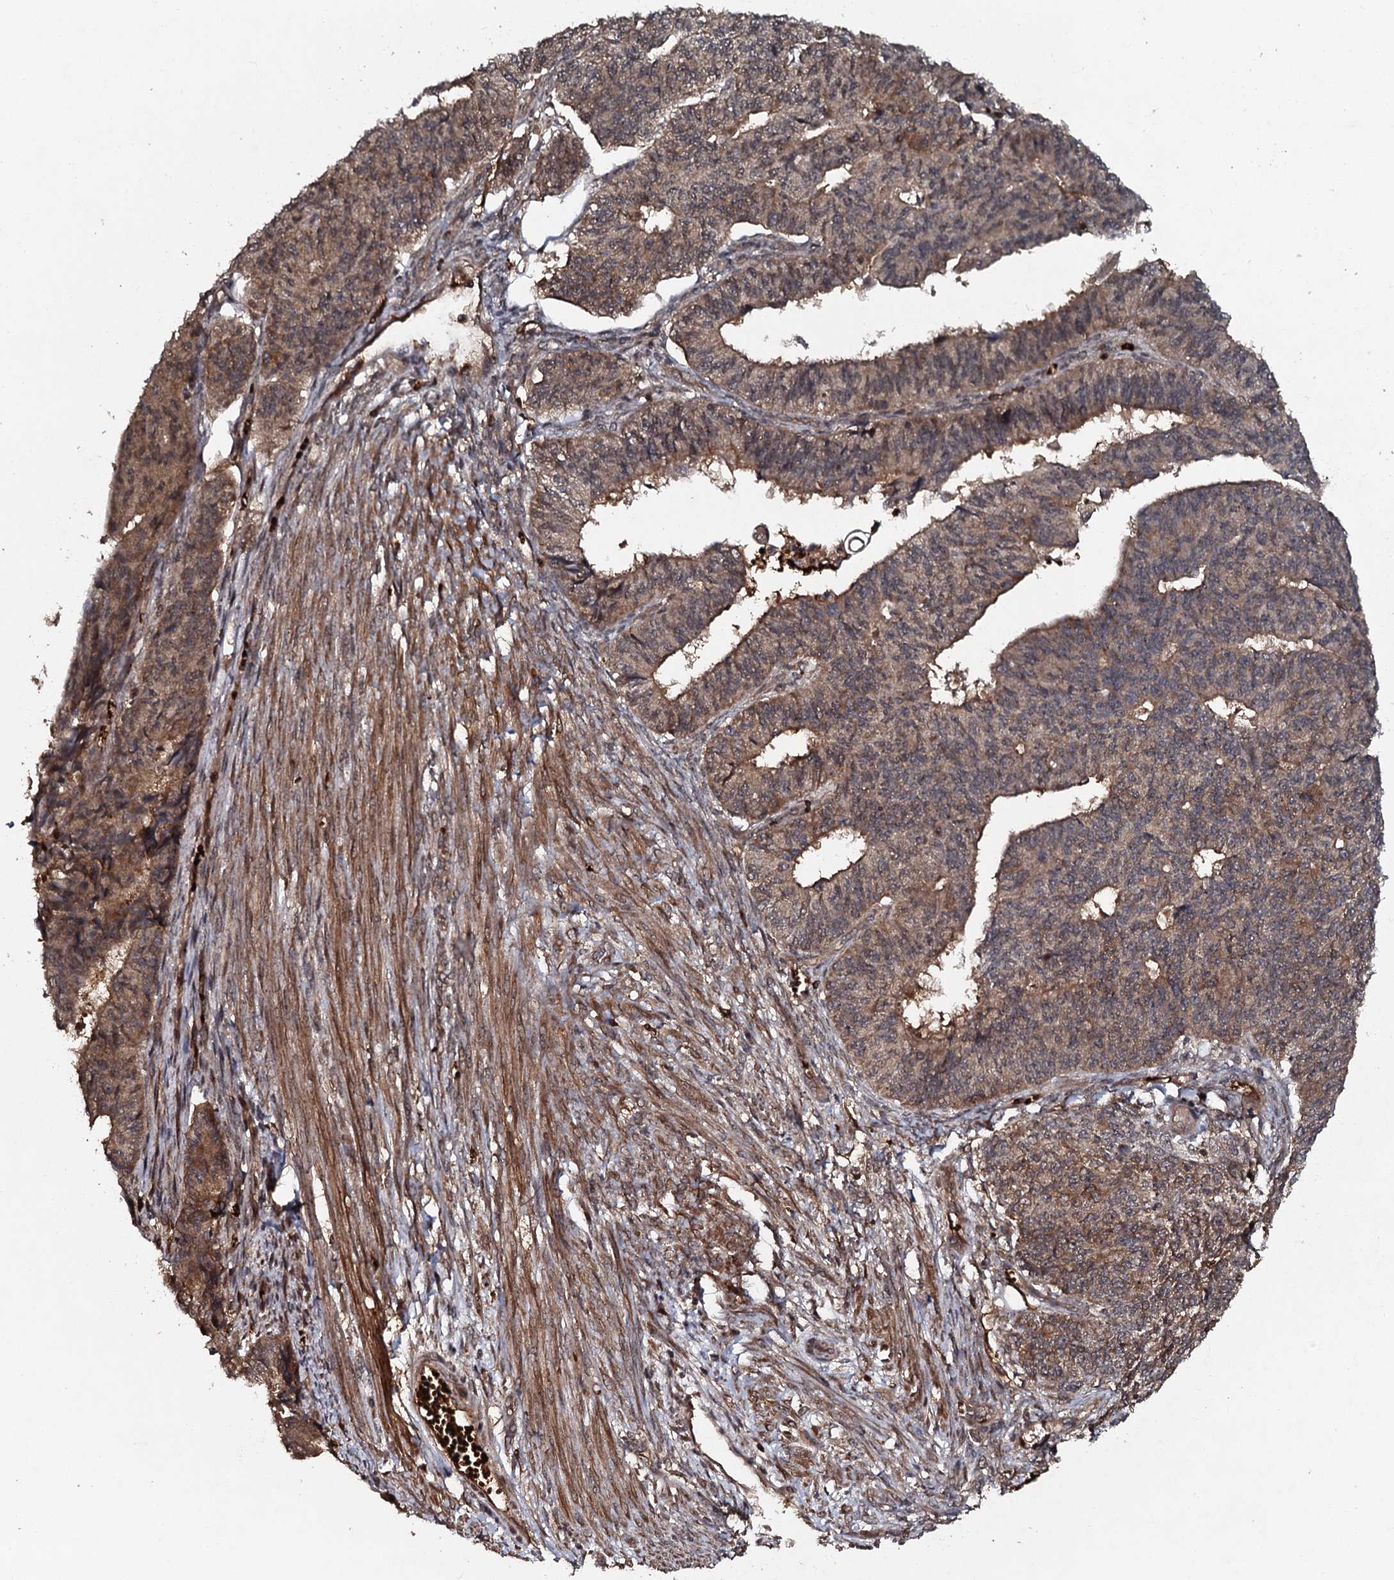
{"staining": {"intensity": "moderate", "quantity": ">75%", "location": "cytoplasmic/membranous,nuclear"}, "tissue": "endometrial cancer", "cell_type": "Tumor cells", "image_type": "cancer", "snomed": [{"axis": "morphology", "description": "Adenocarcinoma, NOS"}, {"axis": "topography", "description": "Endometrium"}], "caption": "IHC micrograph of neoplastic tissue: endometrial adenocarcinoma stained using immunohistochemistry displays medium levels of moderate protein expression localized specifically in the cytoplasmic/membranous and nuclear of tumor cells, appearing as a cytoplasmic/membranous and nuclear brown color.", "gene": "ADGRG3", "patient": {"sex": "female", "age": 32}}